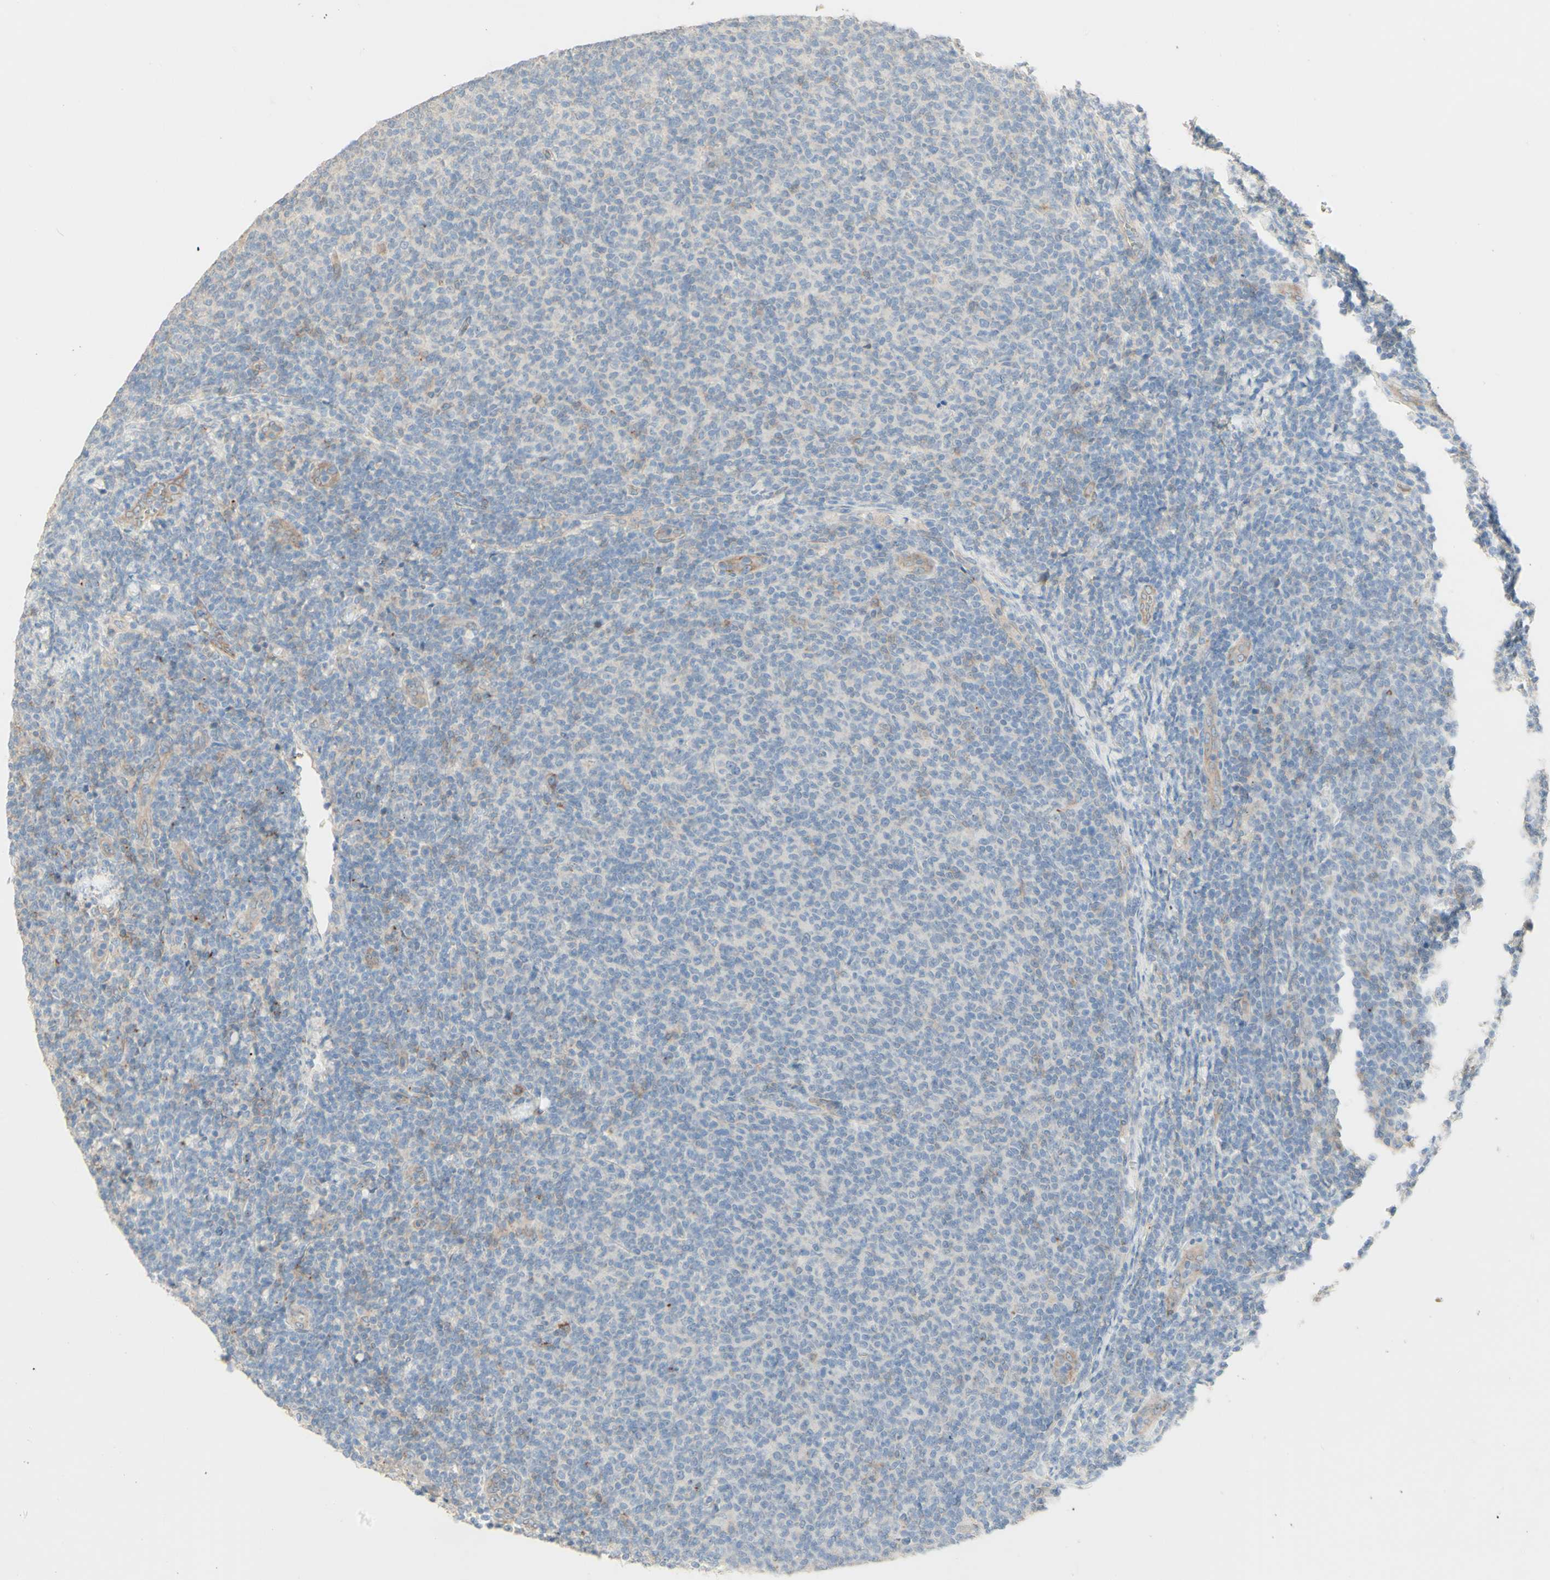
{"staining": {"intensity": "negative", "quantity": "none", "location": "none"}, "tissue": "lymphoma", "cell_type": "Tumor cells", "image_type": "cancer", "snomed": [{"axis": "morphology", "description": "Malignant lymphoma, non-Hodgkin's type, Low grade"}, {"axis": "topography", "description": "Lymph node"}], "caption": "Tumor cells are negative for brown protein staining in lymphoma.", "gene": "RNF149", "patient": {"sex": "male", "age": 66}}